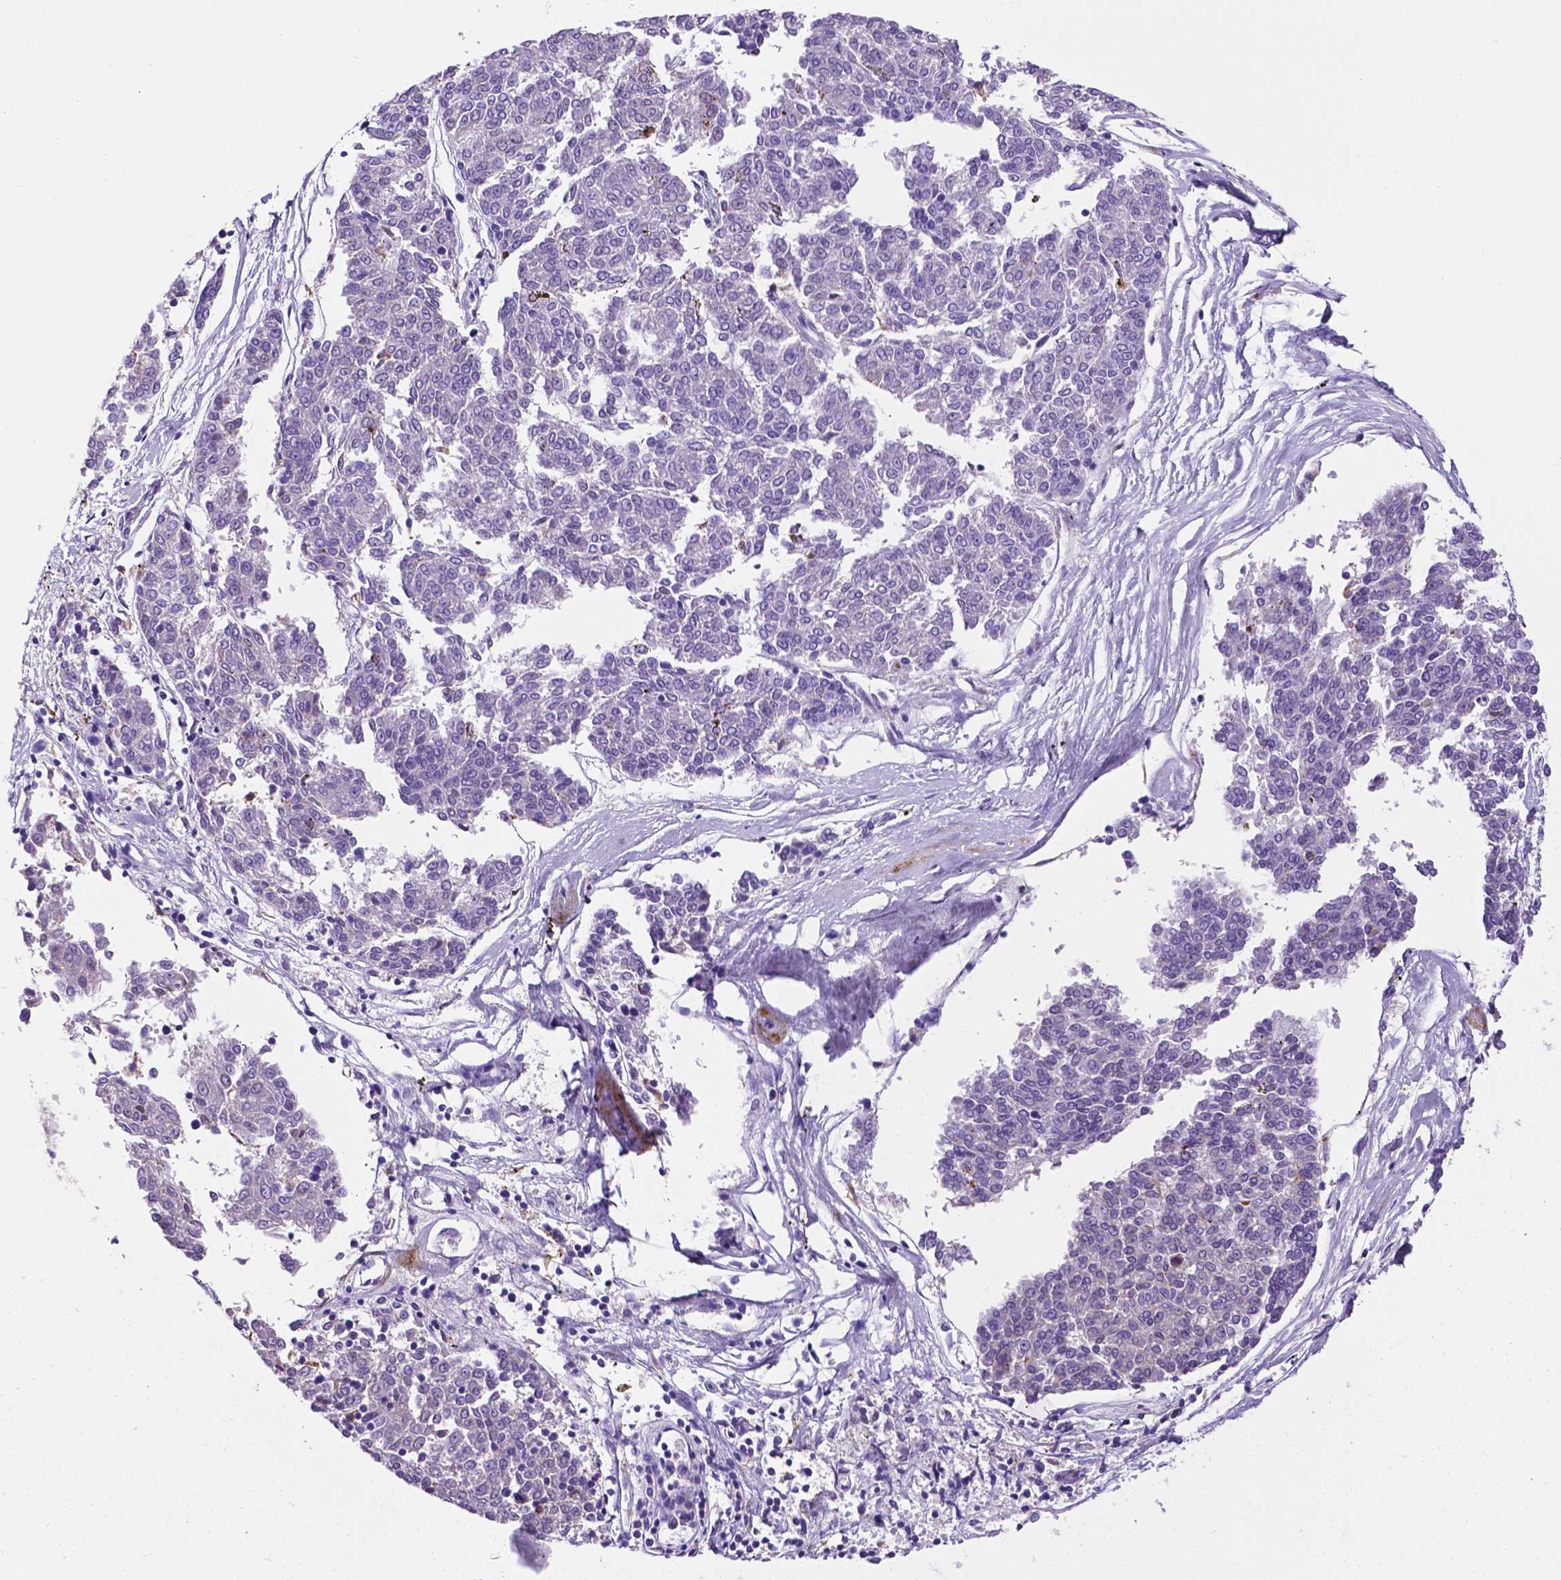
{"staining": {"intensity": "negative", "quantity": "none", "location": "none"}, "tissue": "melanoma", "cell_type": "Tumor cells", "image_type": "cancer", "snomed": [{"axis": "morphology", "description": "Malignant melanoma, NOS"}, {"axis": "topography", "description": "Skin"}], "caption": "This is an IHC micrograph of human malignant melanoma. There is no expression in tumor cells.", "gene": "APOE", "patient": {"sex": "female", "age": 72}}